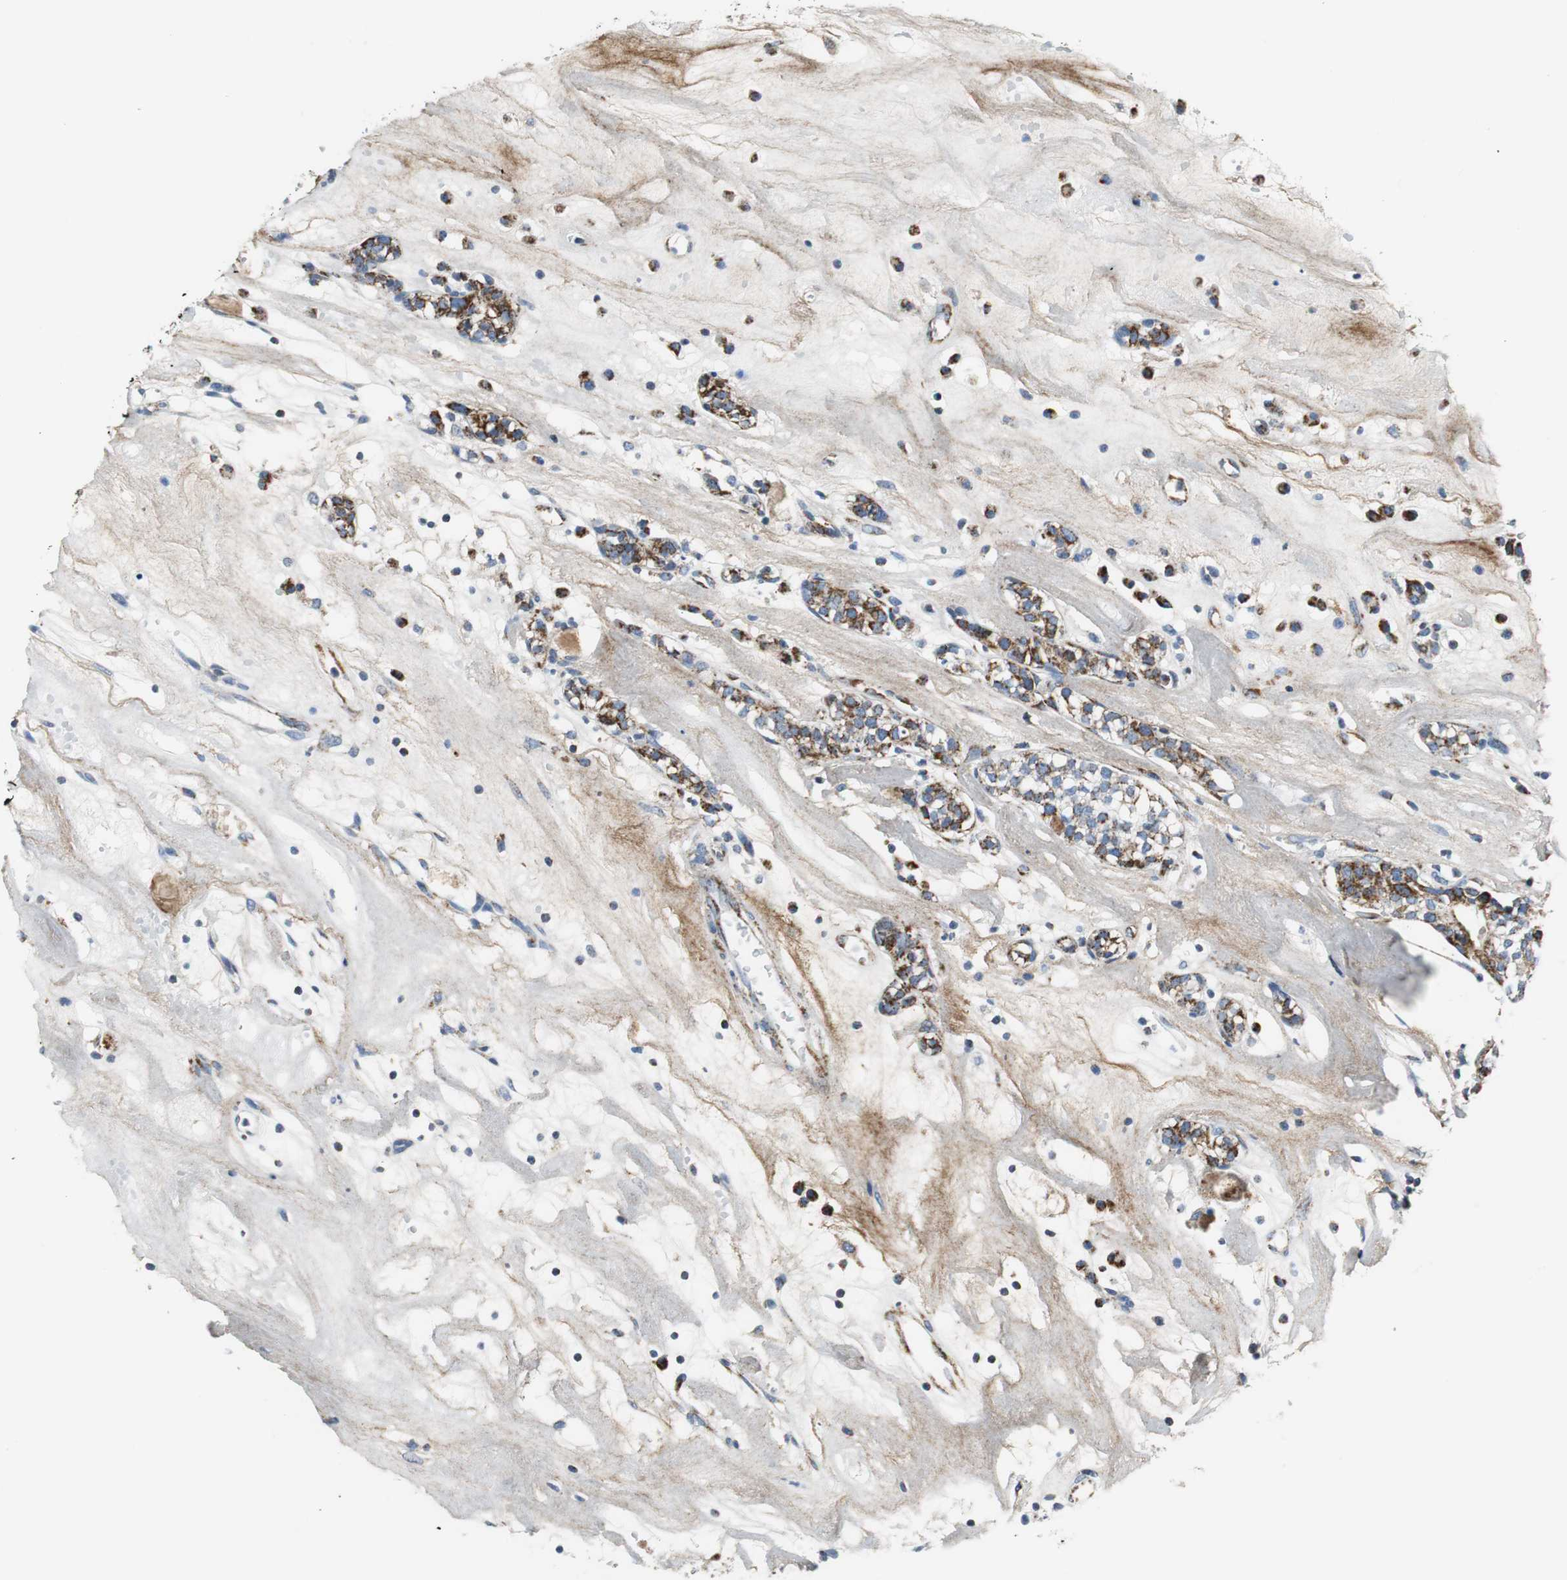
{"staining": {"intensity": "strong", "quantity": ">75%", "location": "cytoplasmic/membranous"}, "tissue": "head and neck cancer", "cell_type": "Tumor cells", "image_type": "cancer", "snomed": [{"axis": "morphology", "description": "Adenocarcinoma, NOS"}, {"axis": "topography", "description": "Salivary gland"}, {"axis": "topography", "description": "Head-Neck"}], "caption": "Human head and neck cancer (adenocarcinoma) stained with a protein marker reveals strong staining in tumor cells.", "gene": "C1QTNF7", "patient": {"sex": "female", "age": 65}}